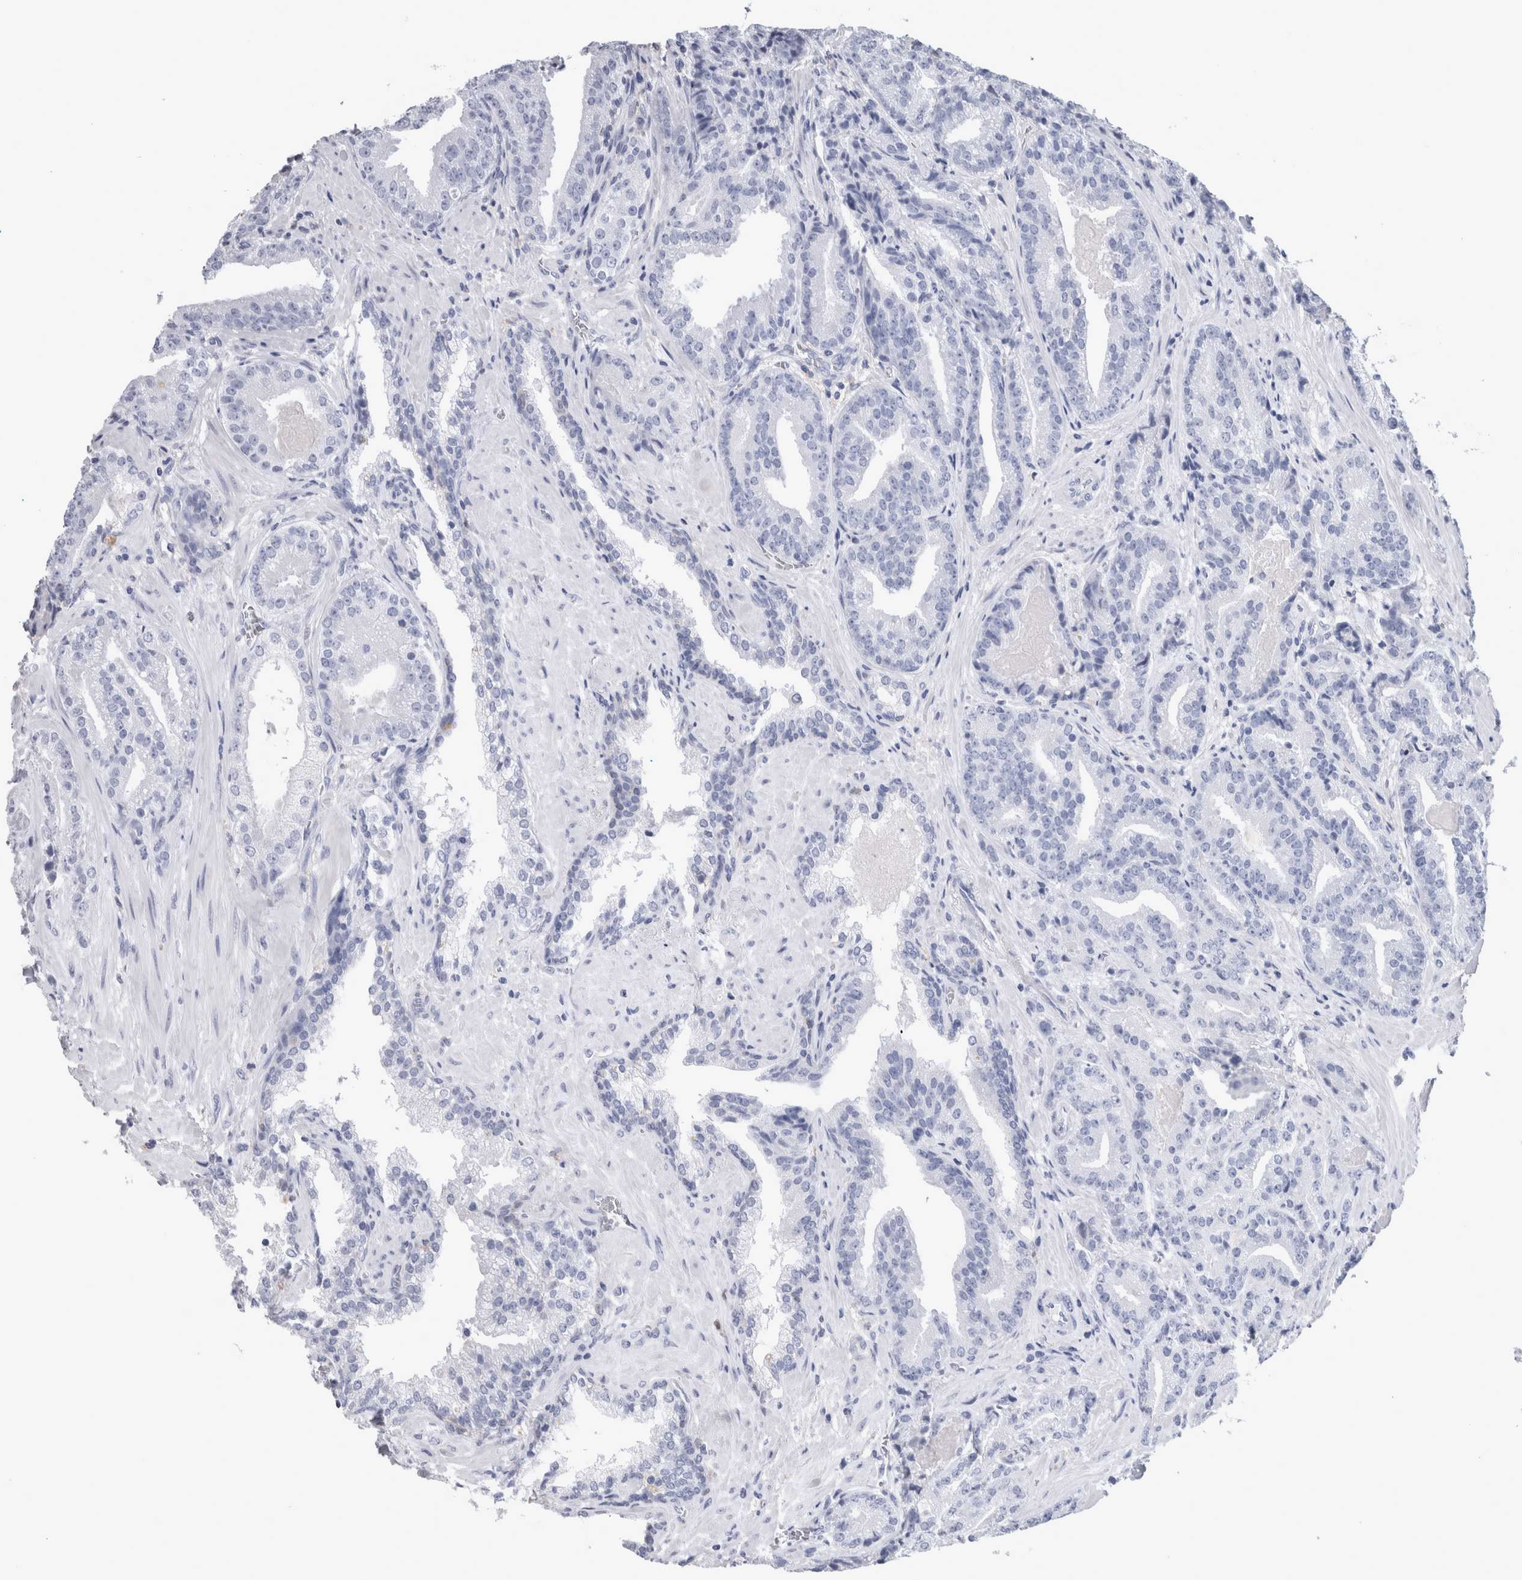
{"staining": {"intensity": "negative", "quantity": "none", "location": "none"}, "tissue": "prostate cancer", "cell_type": "Tumor cells", "image_type": "cancer", "snomed": [{"axis": "morphology", "description": "Adenocarcinoma, Low grade"}, {"axis": "topography", "description": "Prostate"}], "caption": "Tumor cells are negative for brown protein staining in prostate cancer. The staining is performed using DAB (3,3'-diaminobenzidine) brown chromogen with nuclei counter-stained in using hematoxylin.", "gene": "CA8", "patient": {"sex": "male", "age": 67}}